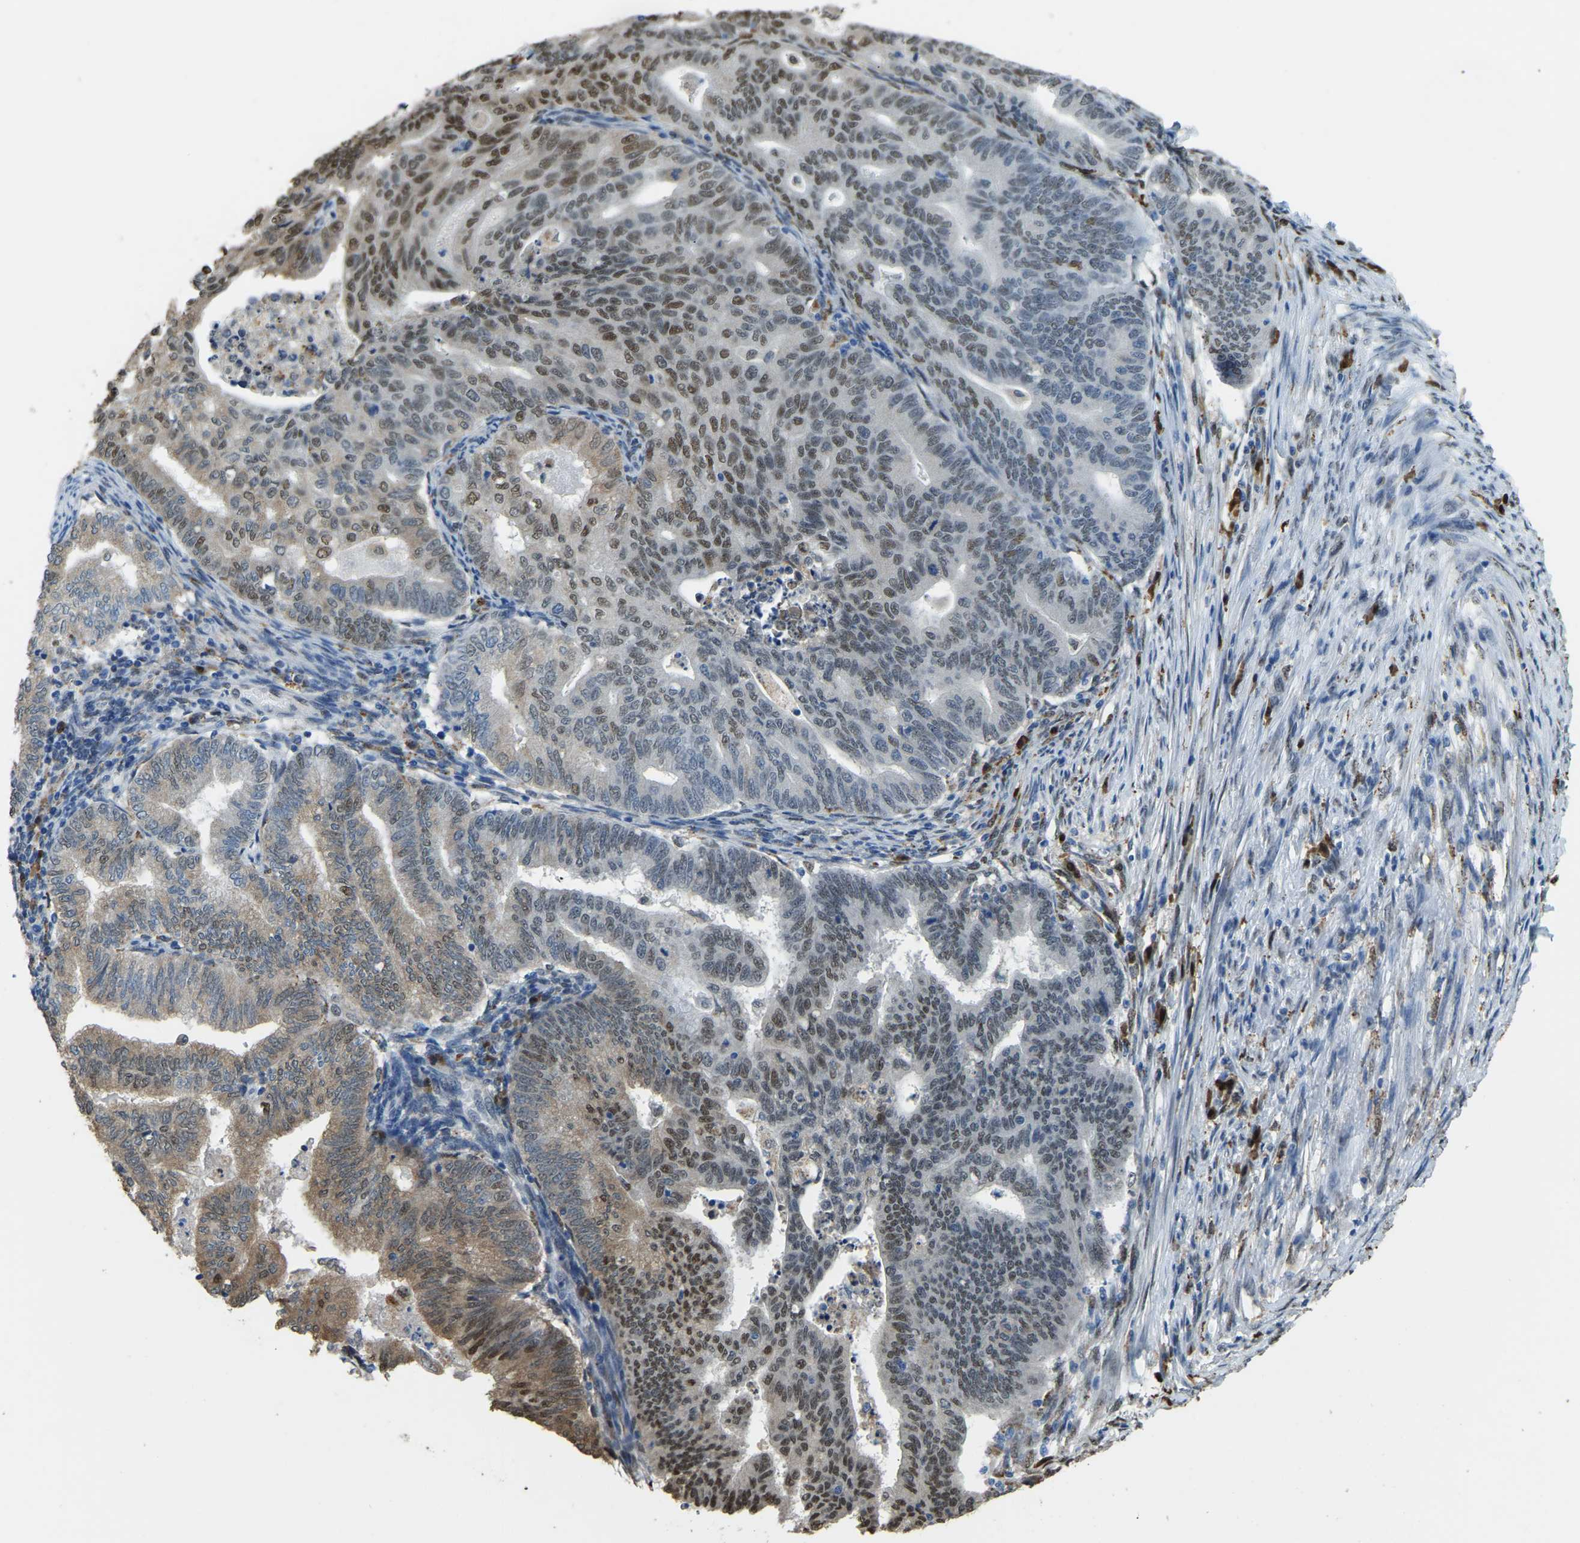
{"staining": {"intensity": "strong", "quantity": "25%-75%", "location": "cytoplasmic/membranous,nuclear"}, "tissue": "endometrial cancer", "cell_type": "Tumor cells", "image_type": "cancer", "snomed": [{"axis": "morphology", "description": "Polyp, NOS"}, {"axis": "morphology", "description": "Adenocarcinoma, NOS"}, {"axis": "morphology", "description": "Adenoma, NOS"}, {"axis": "topography", "description": "Endometrium"}], "caption": "An immunohistochemistry histopathology image of tumor tissue is shown. Protein staining in brown highlights strong cytoplasmic/membranous and nuclear positivity in endometrial cancer (polyp) within tumor cells.", "gene": "NANS", "patient": {"sex": "female", "age": 79}}